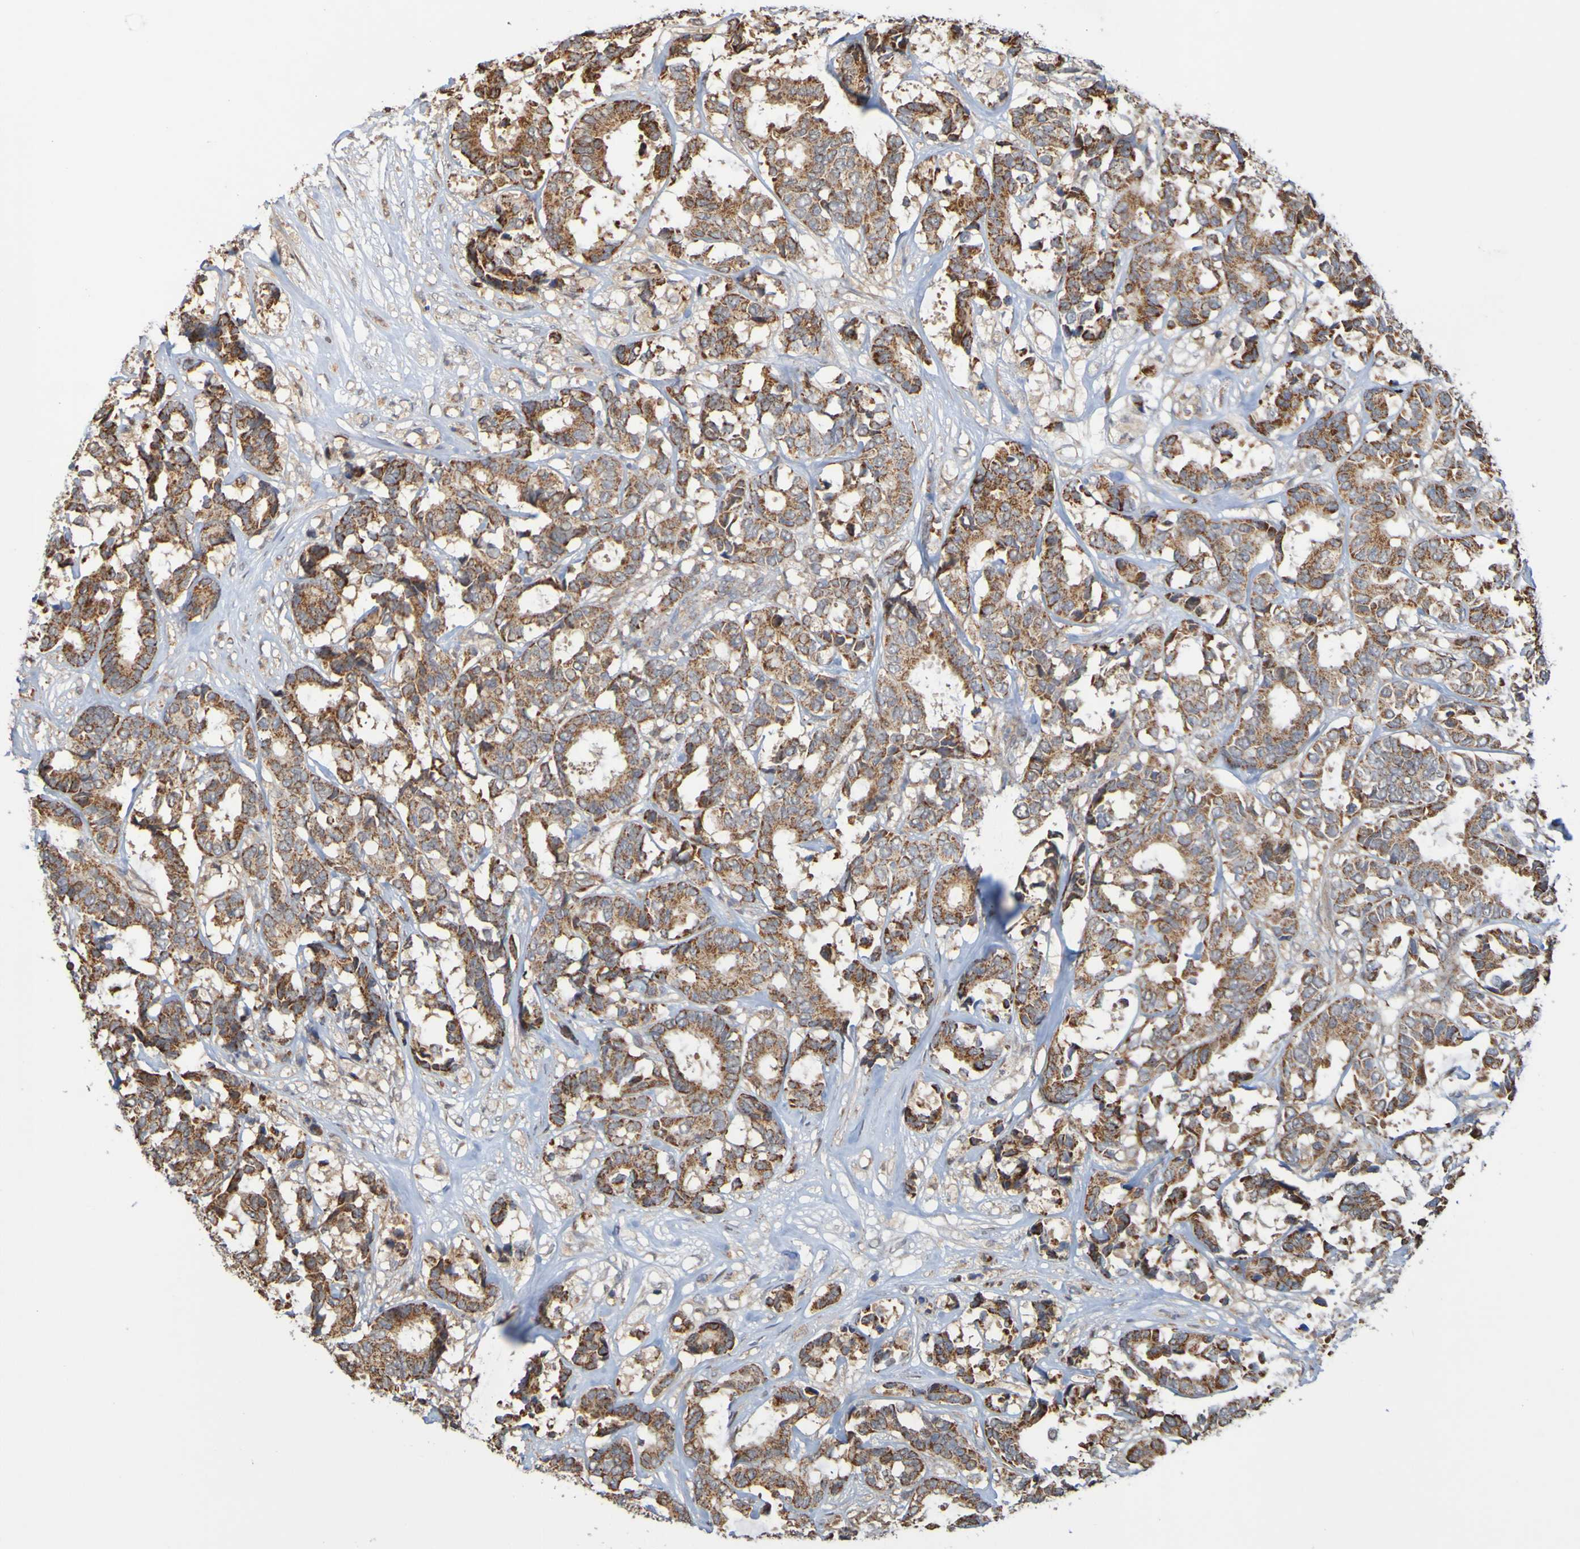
{"staining": {"intensity": "strong", "quantity": ">75%", "location": "cytoplasmic/membranous"}, "tissue": "breast cancer", "cell_type": "Tumor cells", "image_type": "cancer", "snomed": [{"axis": "morphology", "description": "Duct carcinoma"}, {"axis": "topography", "description": "Breast"}], "caption": "A high-resolution histopathology image shows IHC staining of invasive ductal carcinoma (breast), which shows strong cytoplasmic/membranous expression in about >75% of tumor cells.", "gene": "TMBIM1", "patient": {"sex": "female", "age": 87}}